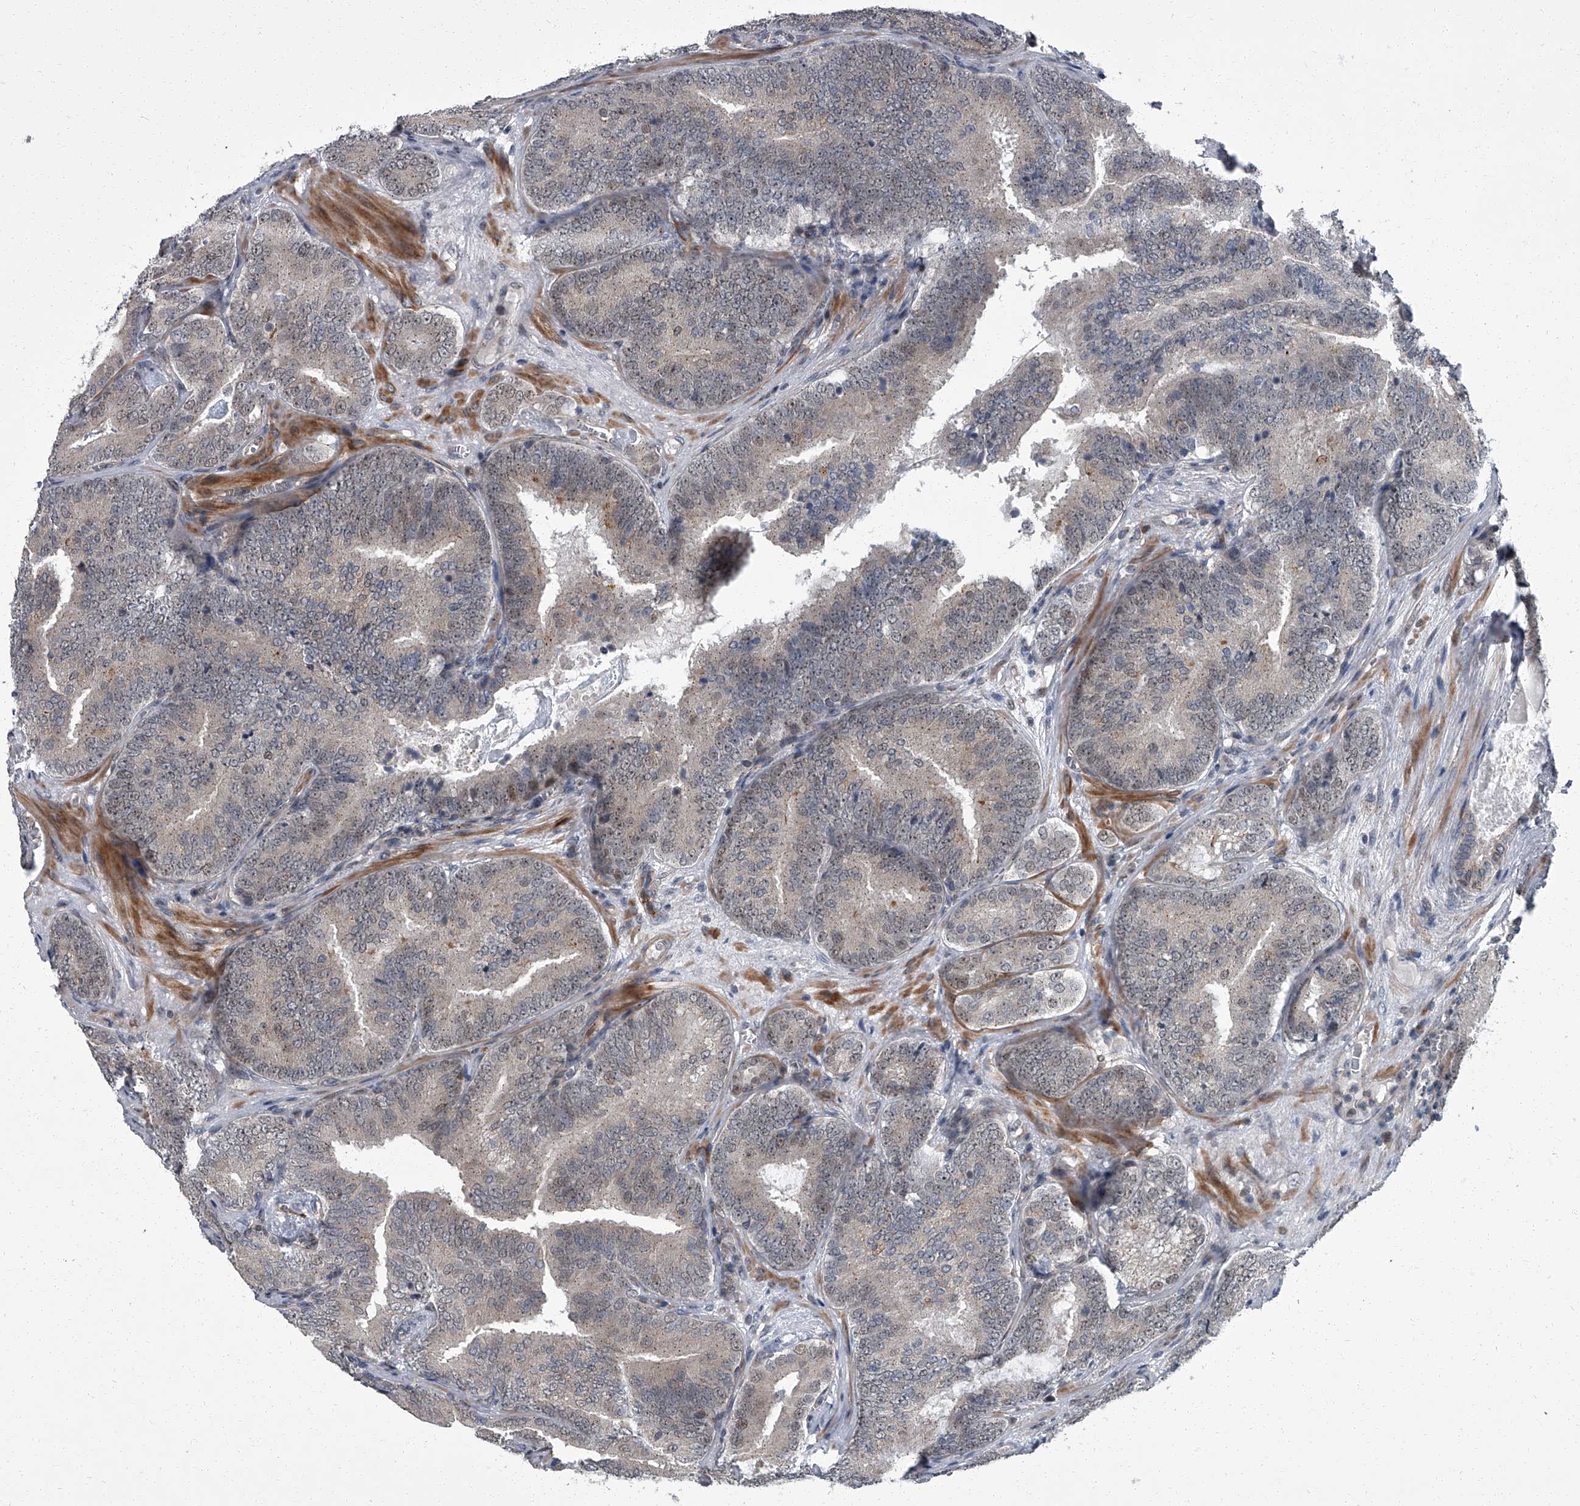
{"staining": {"intensity": "moderate", "quantity": "<25%", "location": "cytoplasmic/membranous"}, "tissue": "prostate cancer", "cell_type": "Tumor cells", "image_type": "cancer", "snomed": [{"axis": "morphology", "description": "Adenocarcinoma, High grade"}, {"axis": "topography", "description": "Prostate"}], "caption": "This is a histology image of immunohistochemistry staining of high-grade adenocarcinoma (prostate), which shows moderate expression in the cytoplasmic/membranous of tumor cells.", "gene": "ZNF274", "patient": {"sex": "male", "age": 66}}